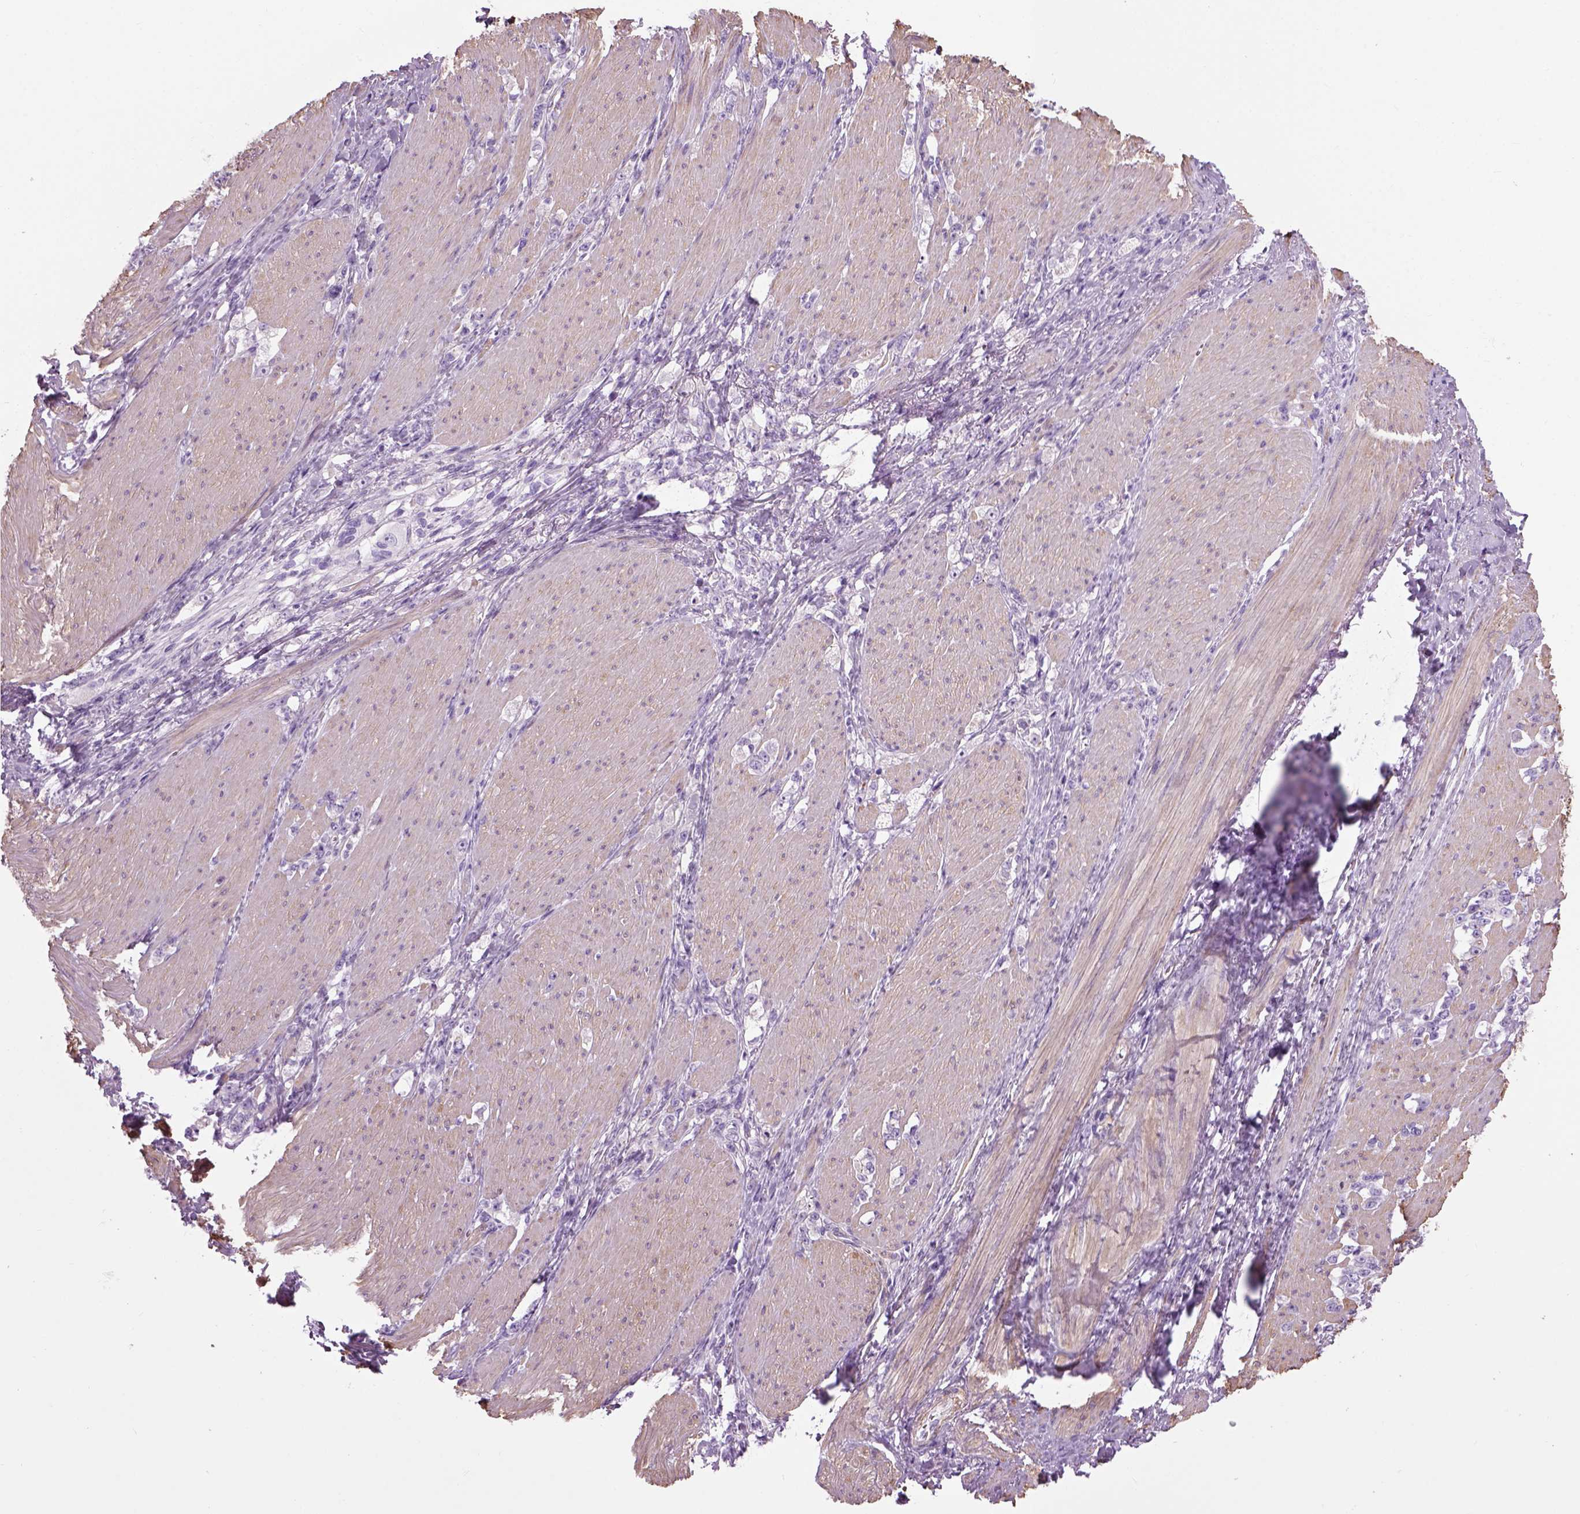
{"staining": {"intensity": "negative", "quantity": "none", "location": "none"}, "tissue": "stomach cancer", "cell_type": "Tumor cells", "image_type": "cancer", "snomed": [{"axis": "morphology", "description": "Adenocarcinoma, NOS"}, {"axis": "topography", "description": "Stomach, lower"}], "caption": "Immunohistochemistry micrograph of neoplastic tissue: human stomach cancer stained with DAB demonstrates no significant protein staining in tumor cells.", "gene": "FAM161A", "patient": {"sex": "male", "age": 88}}